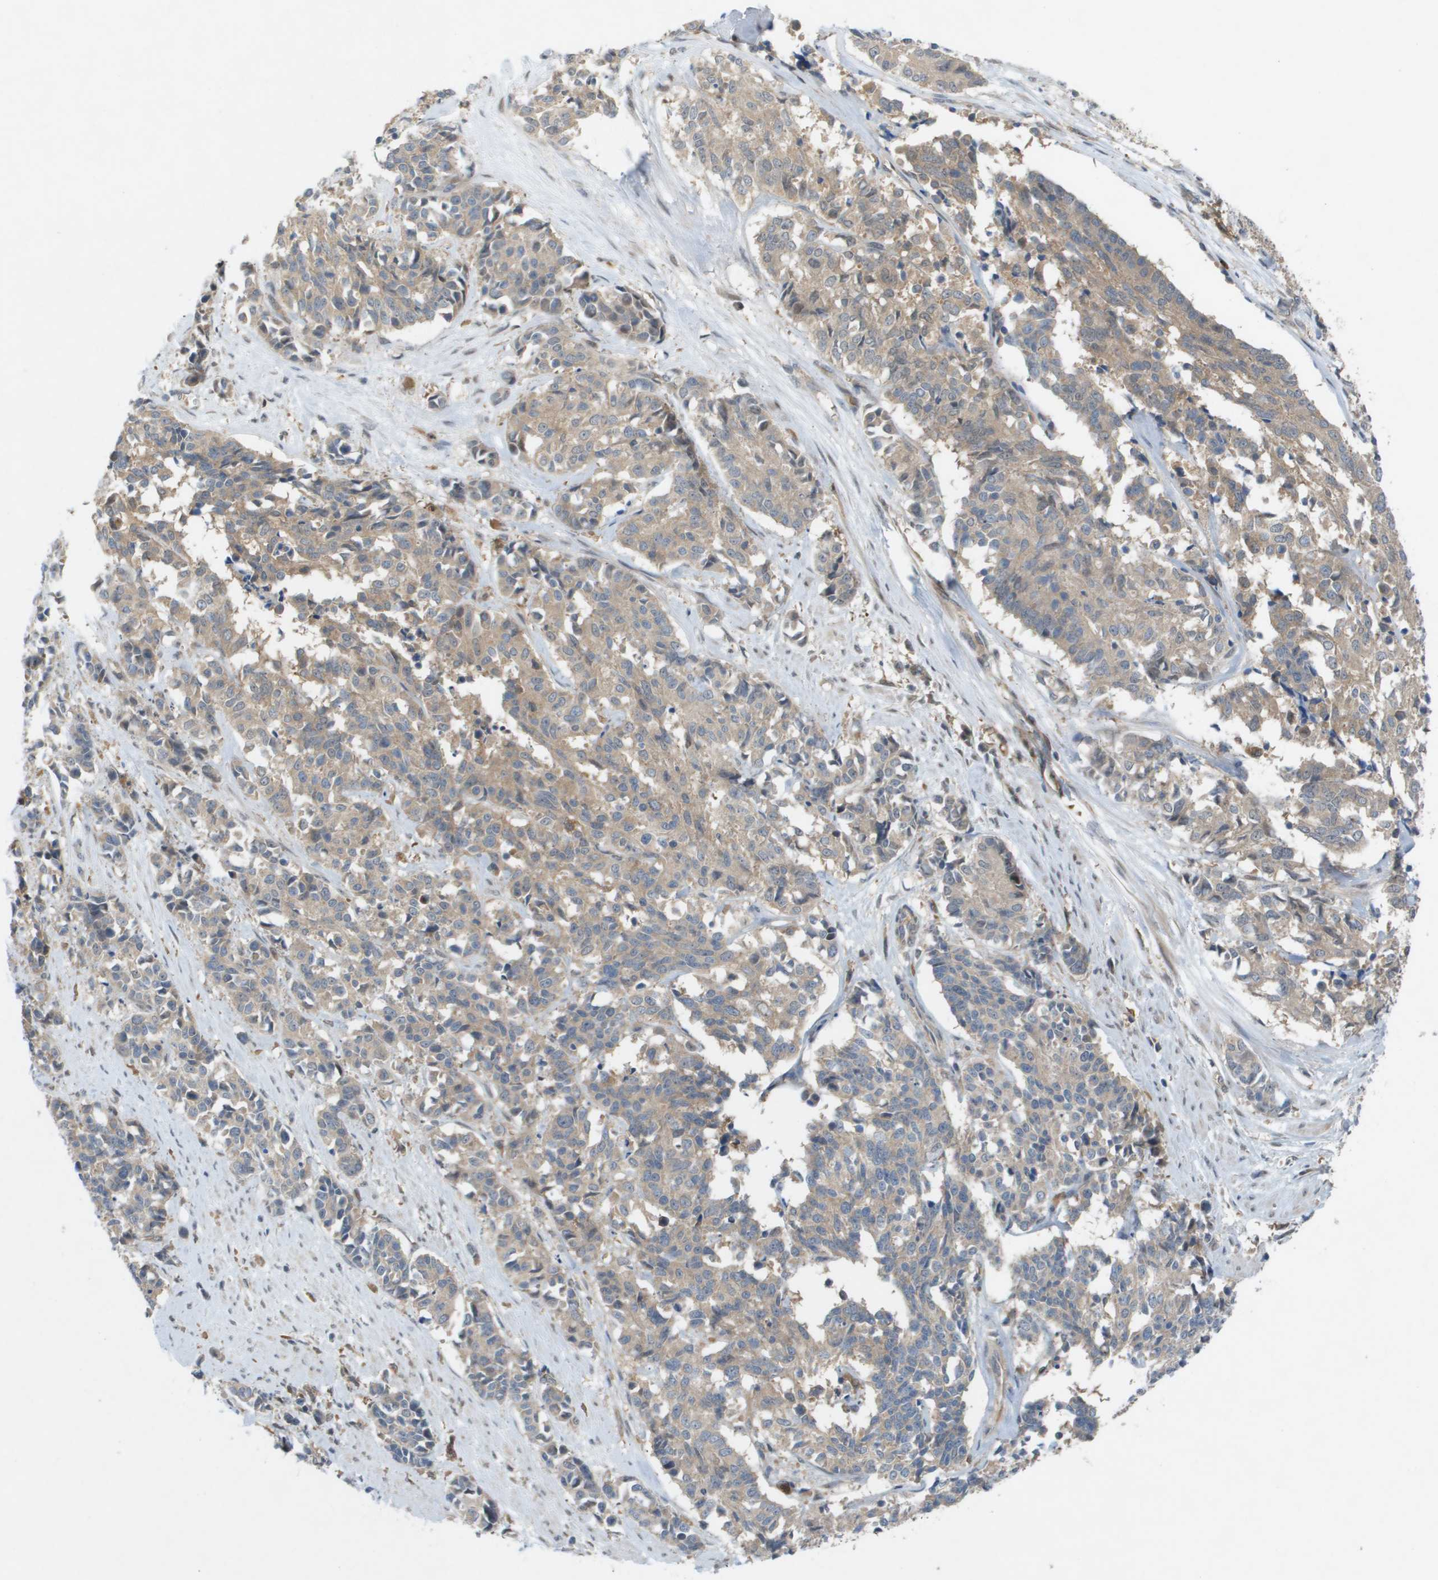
{"staining": {"intensity": "weak", "quantity": ">75%", "location": "cytoplasmic/membranous"}, "tissue": "cervical cancer", "cell_type": "Tumor cells", "image_type": "cancer", "snomed": [{"axis": "morphology", "description": "Squamous cell carcinoma, NOS"}, {"axis": "topography", "description": "Cervix"}], "caption": "Immunohistochemical staining of cervical squamous cell carcinoma displays low levels of weak cytoplasmic/membranous expression in approximately >75% of tumor cells. The staining was performed using DAB (3,3'-diaminobenzidine) to visualize the protein expression in brown, while the nuclei were stained in blue with hematoxylin (Magnification: 20x).", "gene": "PALD1", "patient": {"sex": "female", "age": 35}}